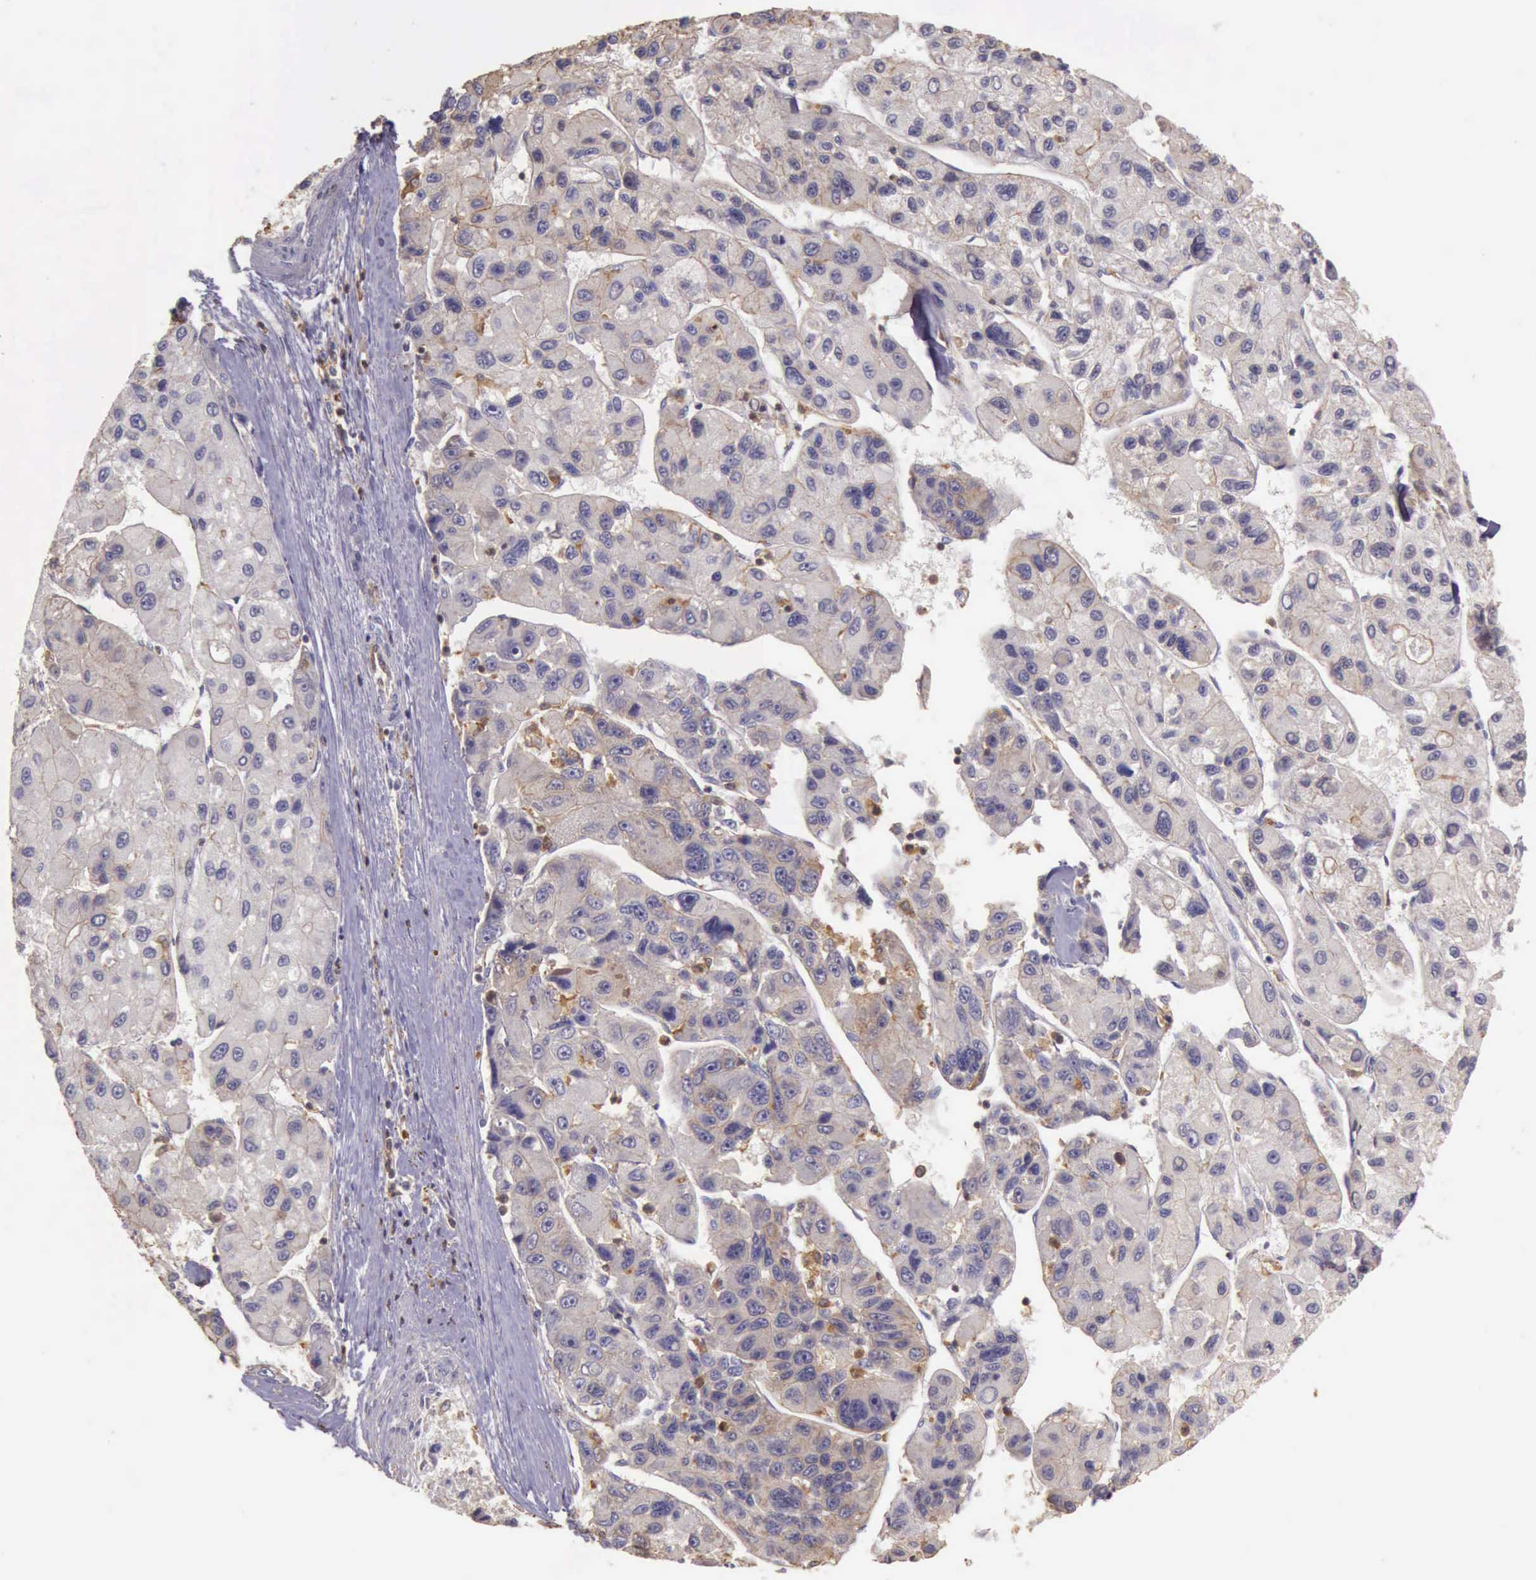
{"staining": {"intensity": "negative", "quantity": "none", "location": "none"}, "tissue": "liver cancer", "cell_type": "Tumor cells", "image_type": "cancer", "snomed": [{"axis": "morphology", "description": "Carcinoma, Hepatocellular, NOS"}, {"axis": "topography", "description": "Liver"}], "caption": "Protein analysis of liver cancer exhibits no significant expression in tumor cells.", "gene": "ARHGAP4", "patient": {"sex": "male", "age": 64}}